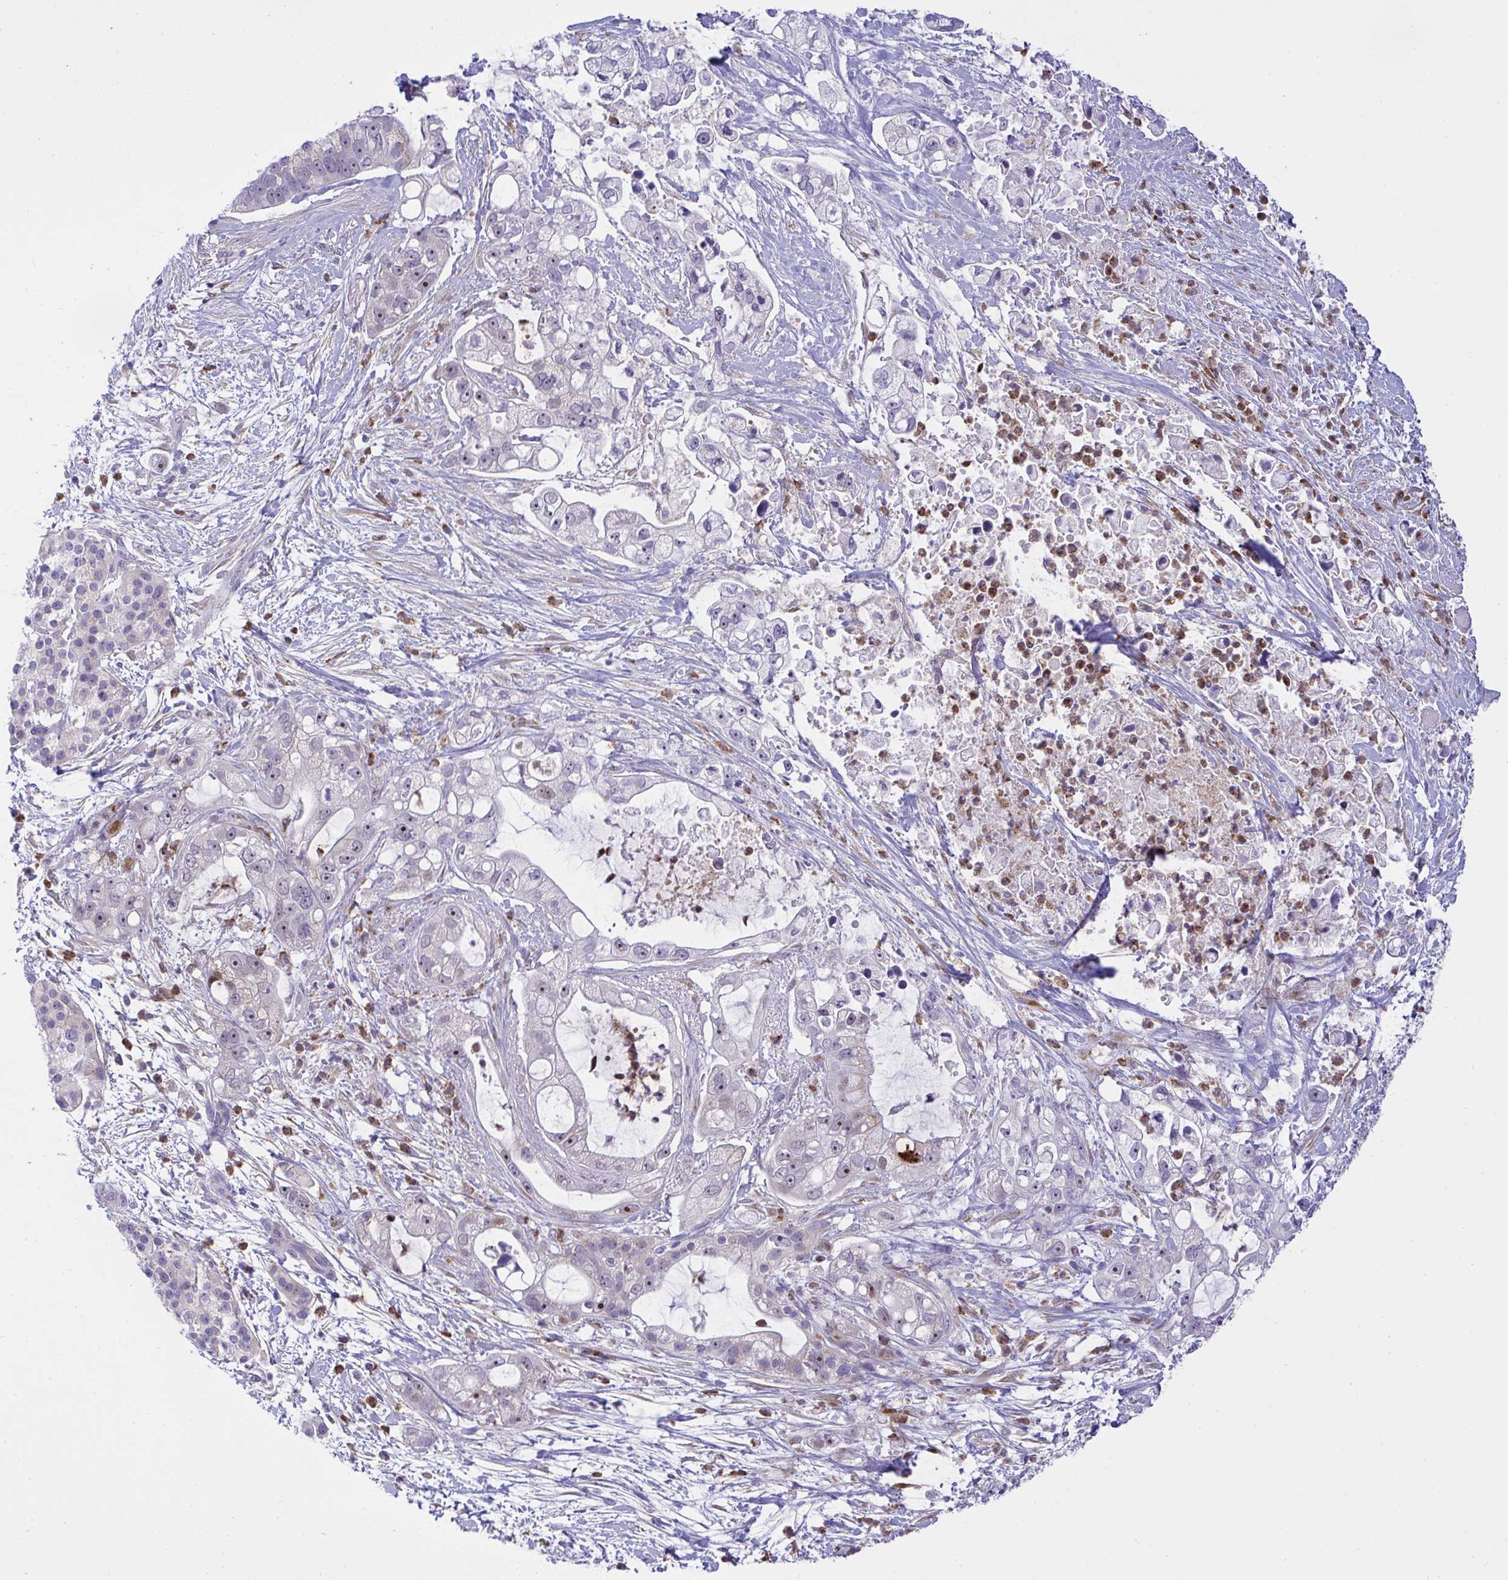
{"staining": {"intensity": "moderate", "quantity": "<25%", "location": "nuclear"}, "tissue": "pancreatic cancer", "cell_type": "Tumor cells", "image_type": "cancer", "snomed": [{"axis": "morphology", "description": "Adenocarcinoma, NOS"}, {"axis": "topography", "description": "Pancreas"}], "caption": "Tumor cells exhibit moderate nuclear expression in about <25% of cells in adenocarcinoma (pancreatic).", "gene": "ZNF554", "patient": {"sex": "female", "age": 69}}